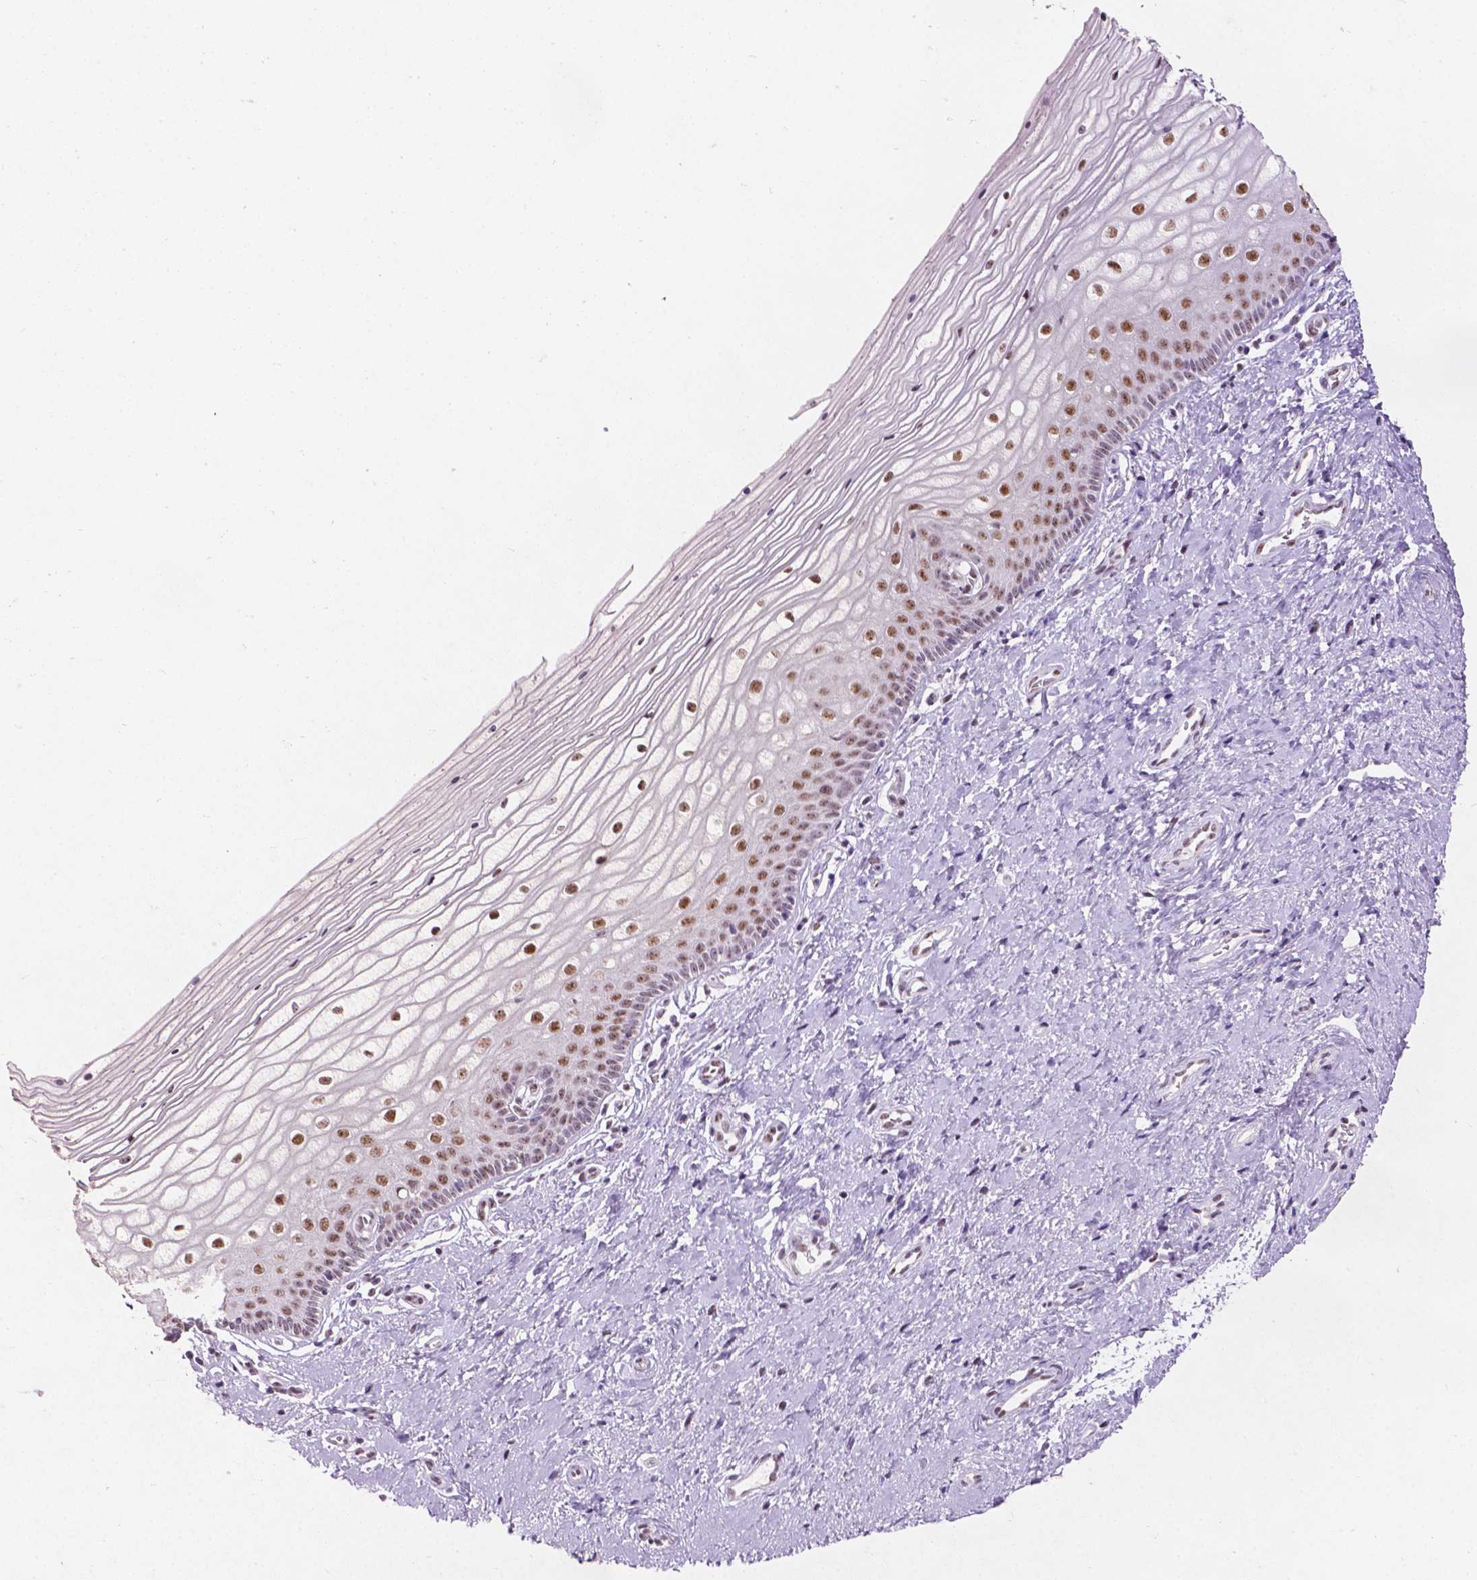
{"staining": {"intensity": "moderate", "quantity": ">75%", "location": "nuclear"}, "tissue": "vagina", "cell_type": "Squamous epithelial cells", "image_type": "normal", "snomed": [{"axis": "morphology", "description": "Normal tissue, NOS"}, {"axis": "topography", "description": "Vagina"}], "caption": "Benign vagina displays moderate nuclear expression in about >75% of squamous epithelial cells, visualized by immunohistochemistry.", "gene": "COIL", "patient": {"sex": "female", "age": 39}}